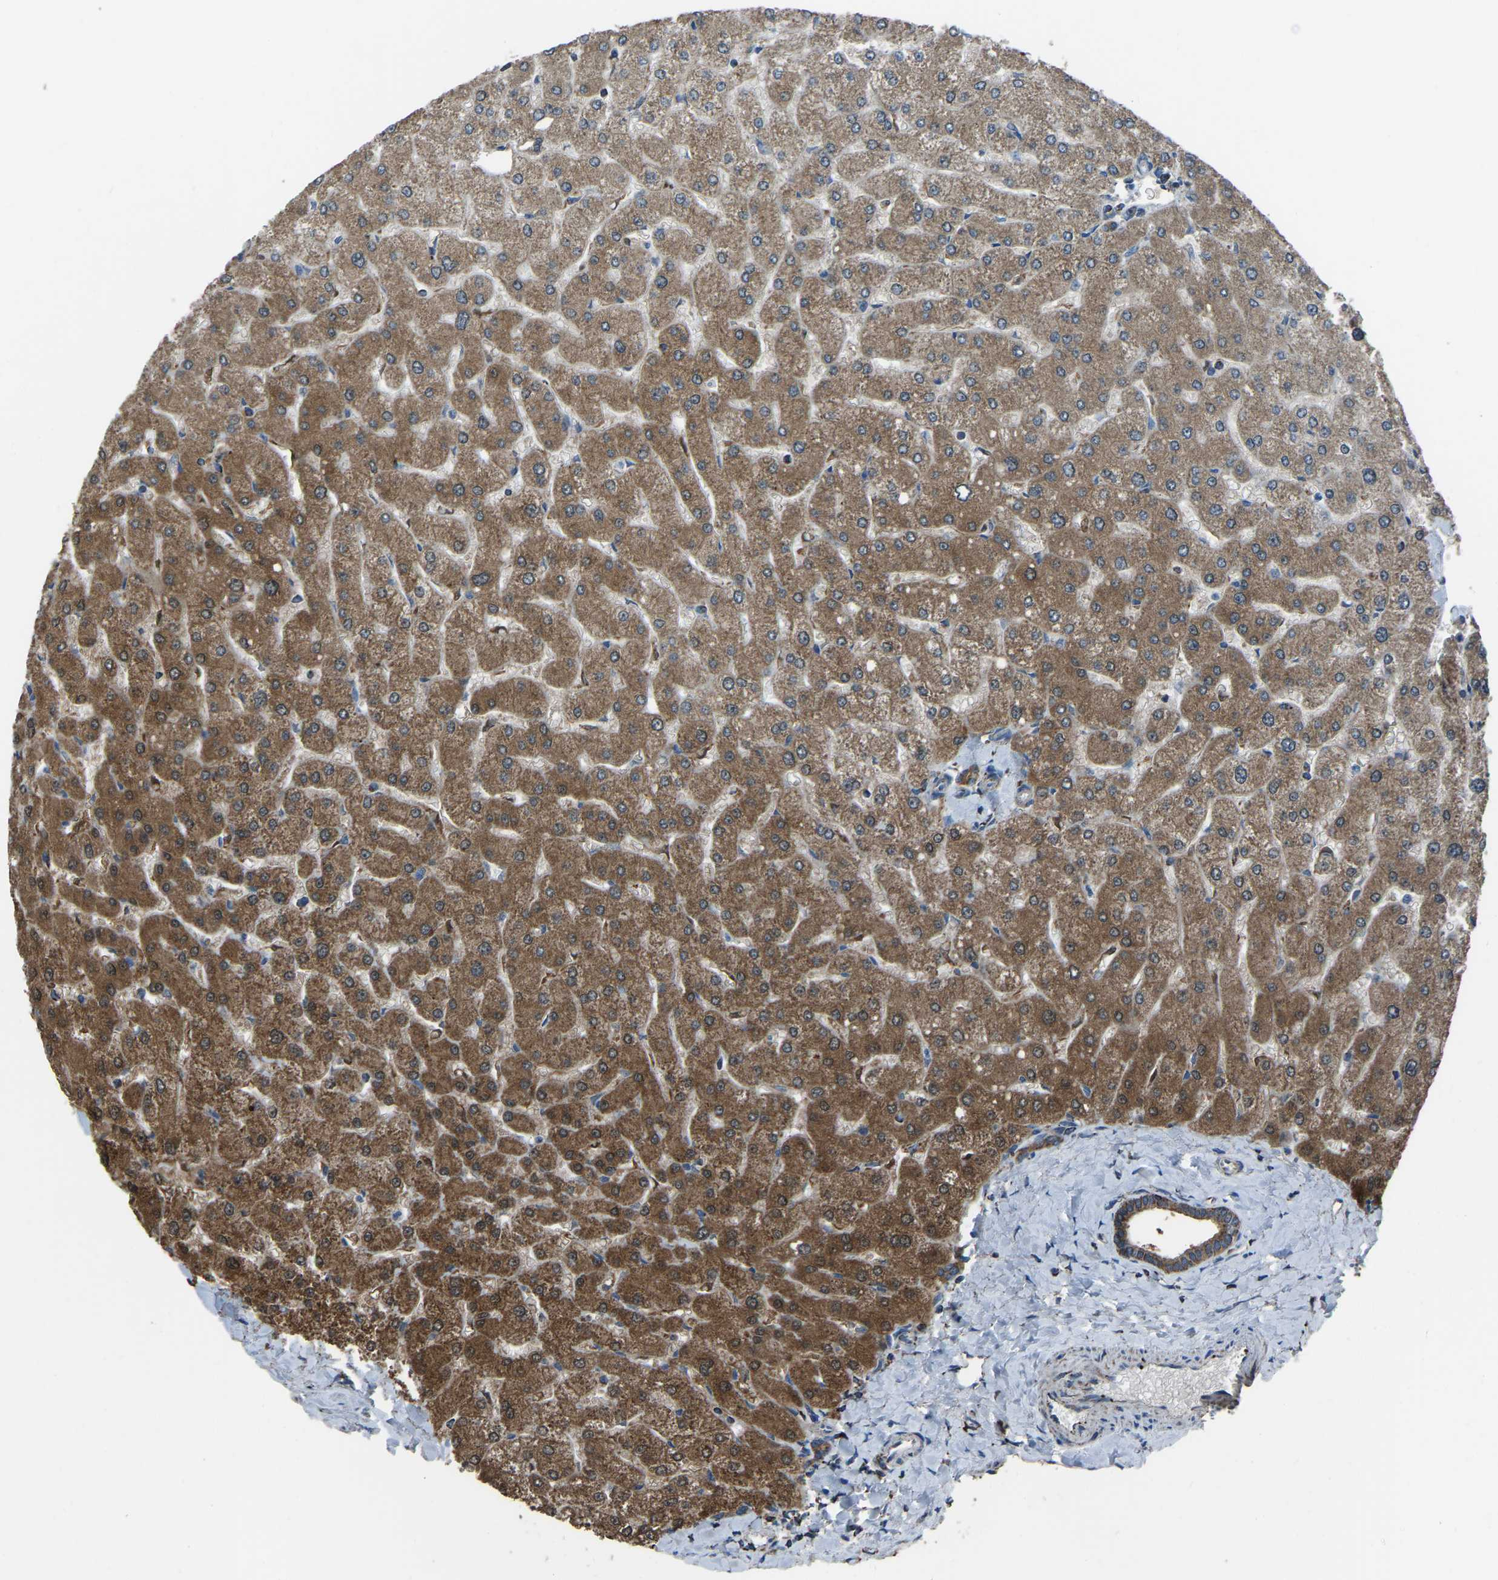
{"staining": {"intensity": "moderate", "quantity": ">75%", "location": "cytoplasmic/membranous"}, "tissue": "liver", "cell_type": "Cholangiocytes", "image_type": "normal", "snomed": [{"axis": "morphology", "description": "Normal tissue, NOS"}, {"axis": "topography", "description": "Liver"}], "caption": "A histopathology image showing moderate cytoplasmic/membranous expression in about >75% of cholangiocytes in unremarkable liver, as visualized by brown immunohistochemical staining.", "gene": "AKR1A1", "patient": {"sex": "male", "age": 55}}